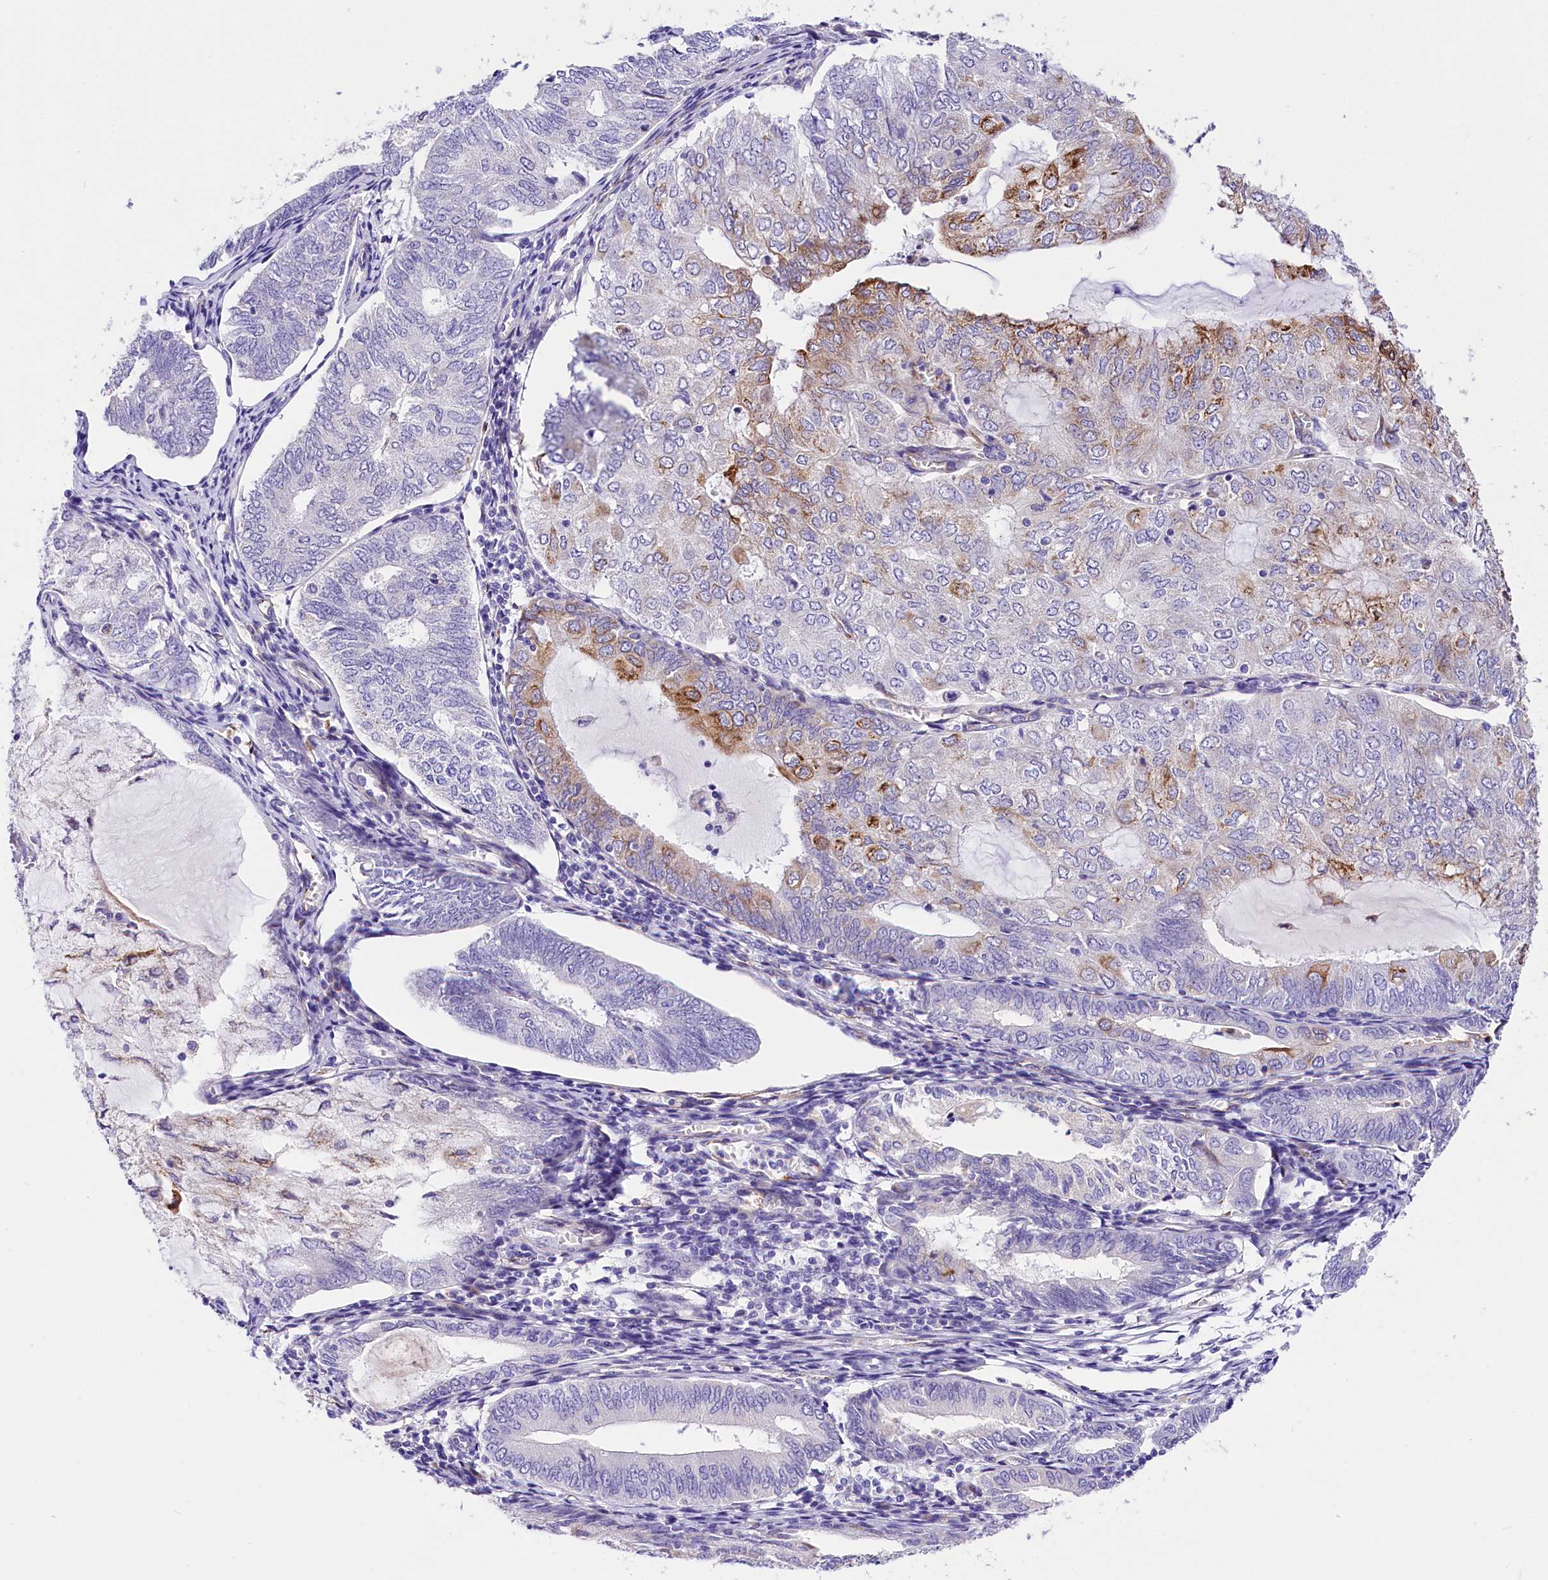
{"staining": {"intensity": "moderate", "quantity": "<25%", "location": "cytoplasmic/membranous"}, "tissue": "endometrial cancer", "cell_type": "Tumor cells", "image_type": "cancer", "snomed": [{"axis": "morphology", "description": "Adenocarcinoma, NOS"}, {"axis": "topography", "description": "Endometrium"}], "caption": "DAB immunohistochemical staining of endometrial cancer displays moderate cytoplasmic/membranous protein positivity in approximately <25% of tumor cells.", "gene": "ITGA1", "patient": {"sex": "female", "age": 81}}